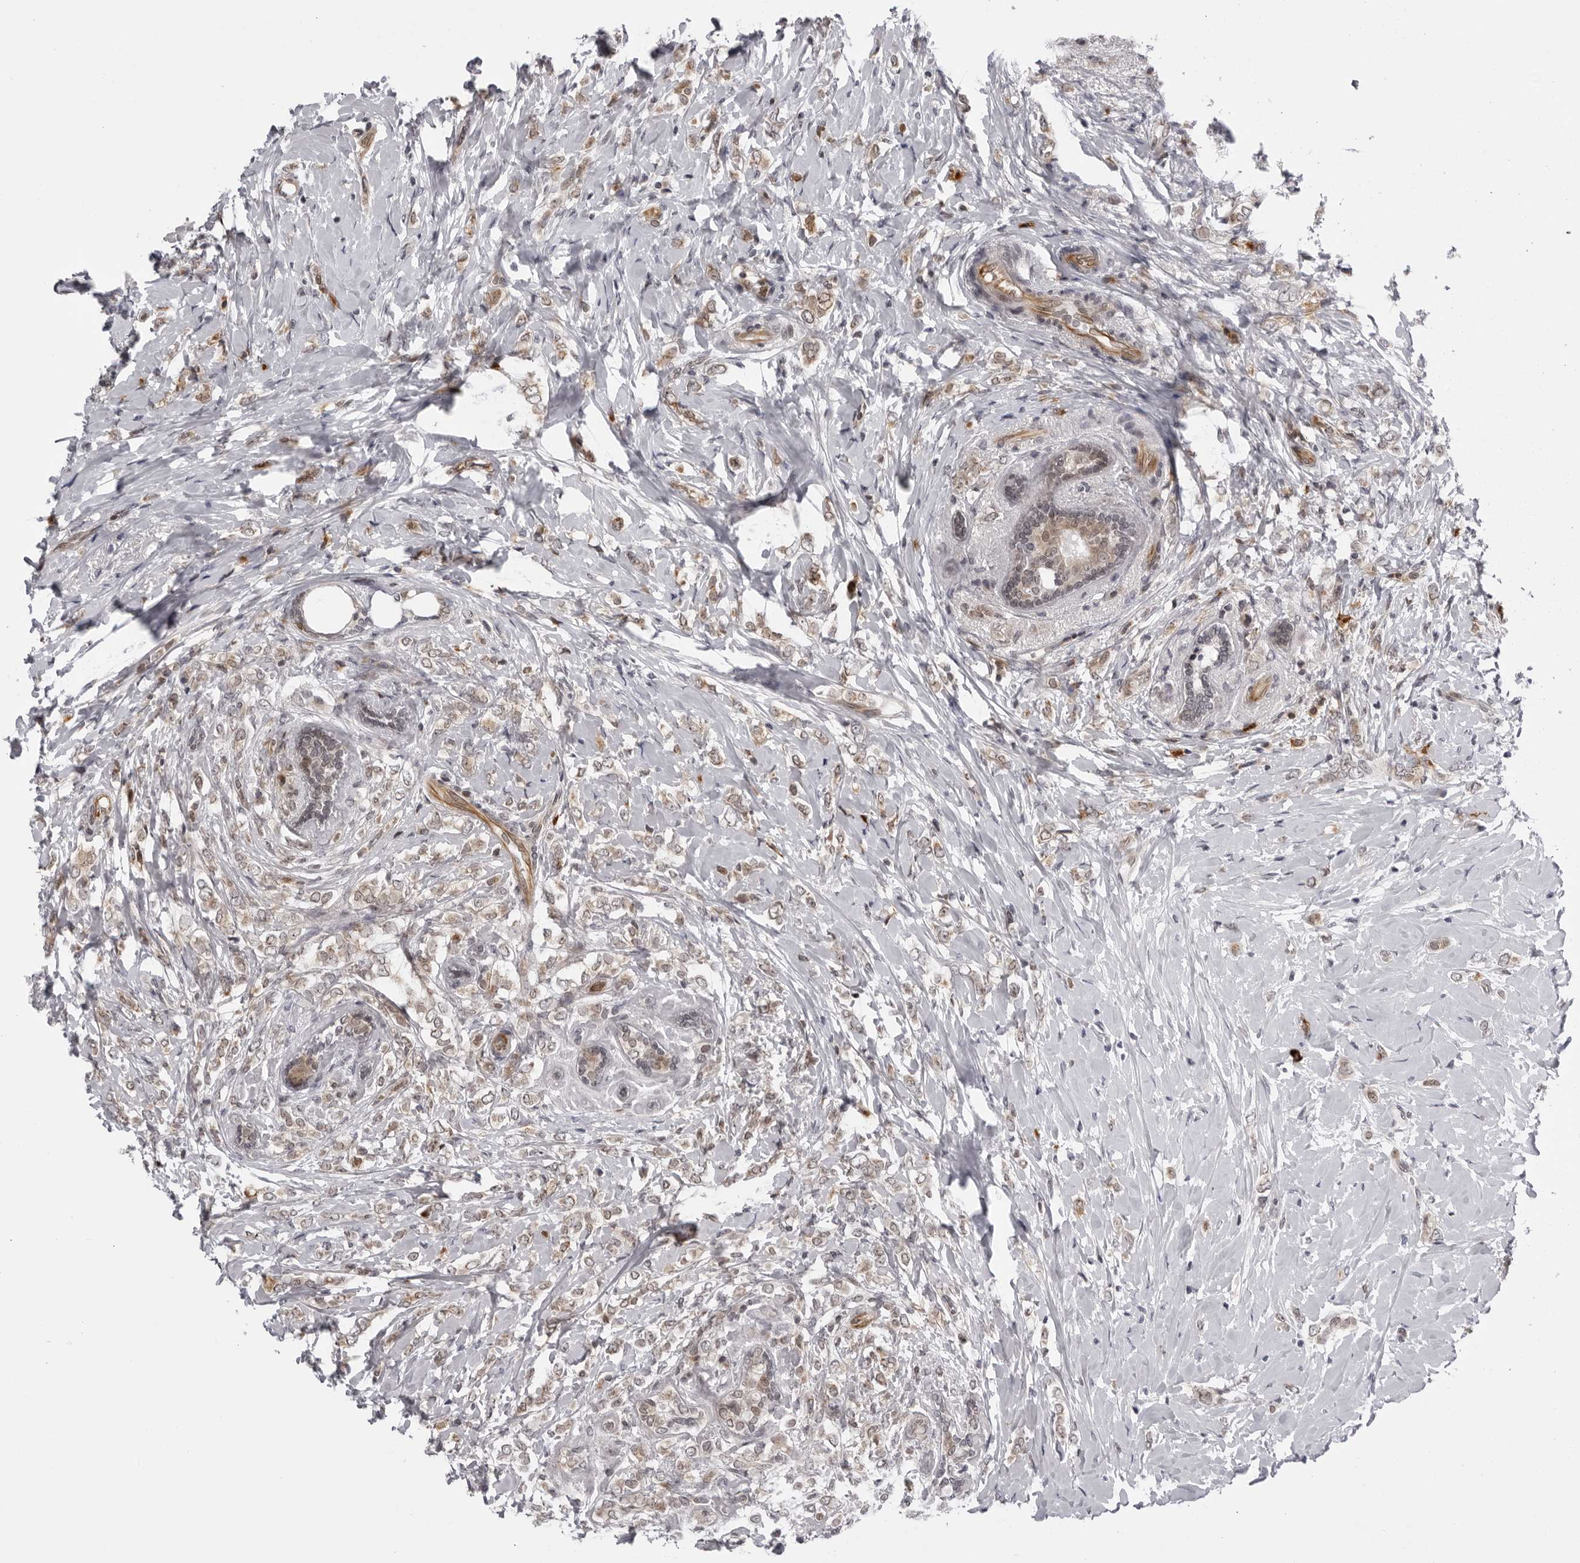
{"staining": {"intensity": "weak", "quantity": ">75%", "location": "cytoplasmic/membranous"}, "tissue": "breast cancer", "cell_type": "Tumor cells", "image_type": "cancer", "snomed": [{"axis": "morphology", "description": "Normal tissue, NOS"}, {"axis": "morphology", "description": "Lobular carcinoma"}, {"axis": "topography", "description": "Breast"}], "caption": "Breast cancer (lobular carcinoma) was stained to show a protein in brown. There is low levels of weak cytoplasmic/membranous expression in about >75% of tumor cells.", "gene": "GCSAML", "patient": {"sex": "female", "age": 47}}